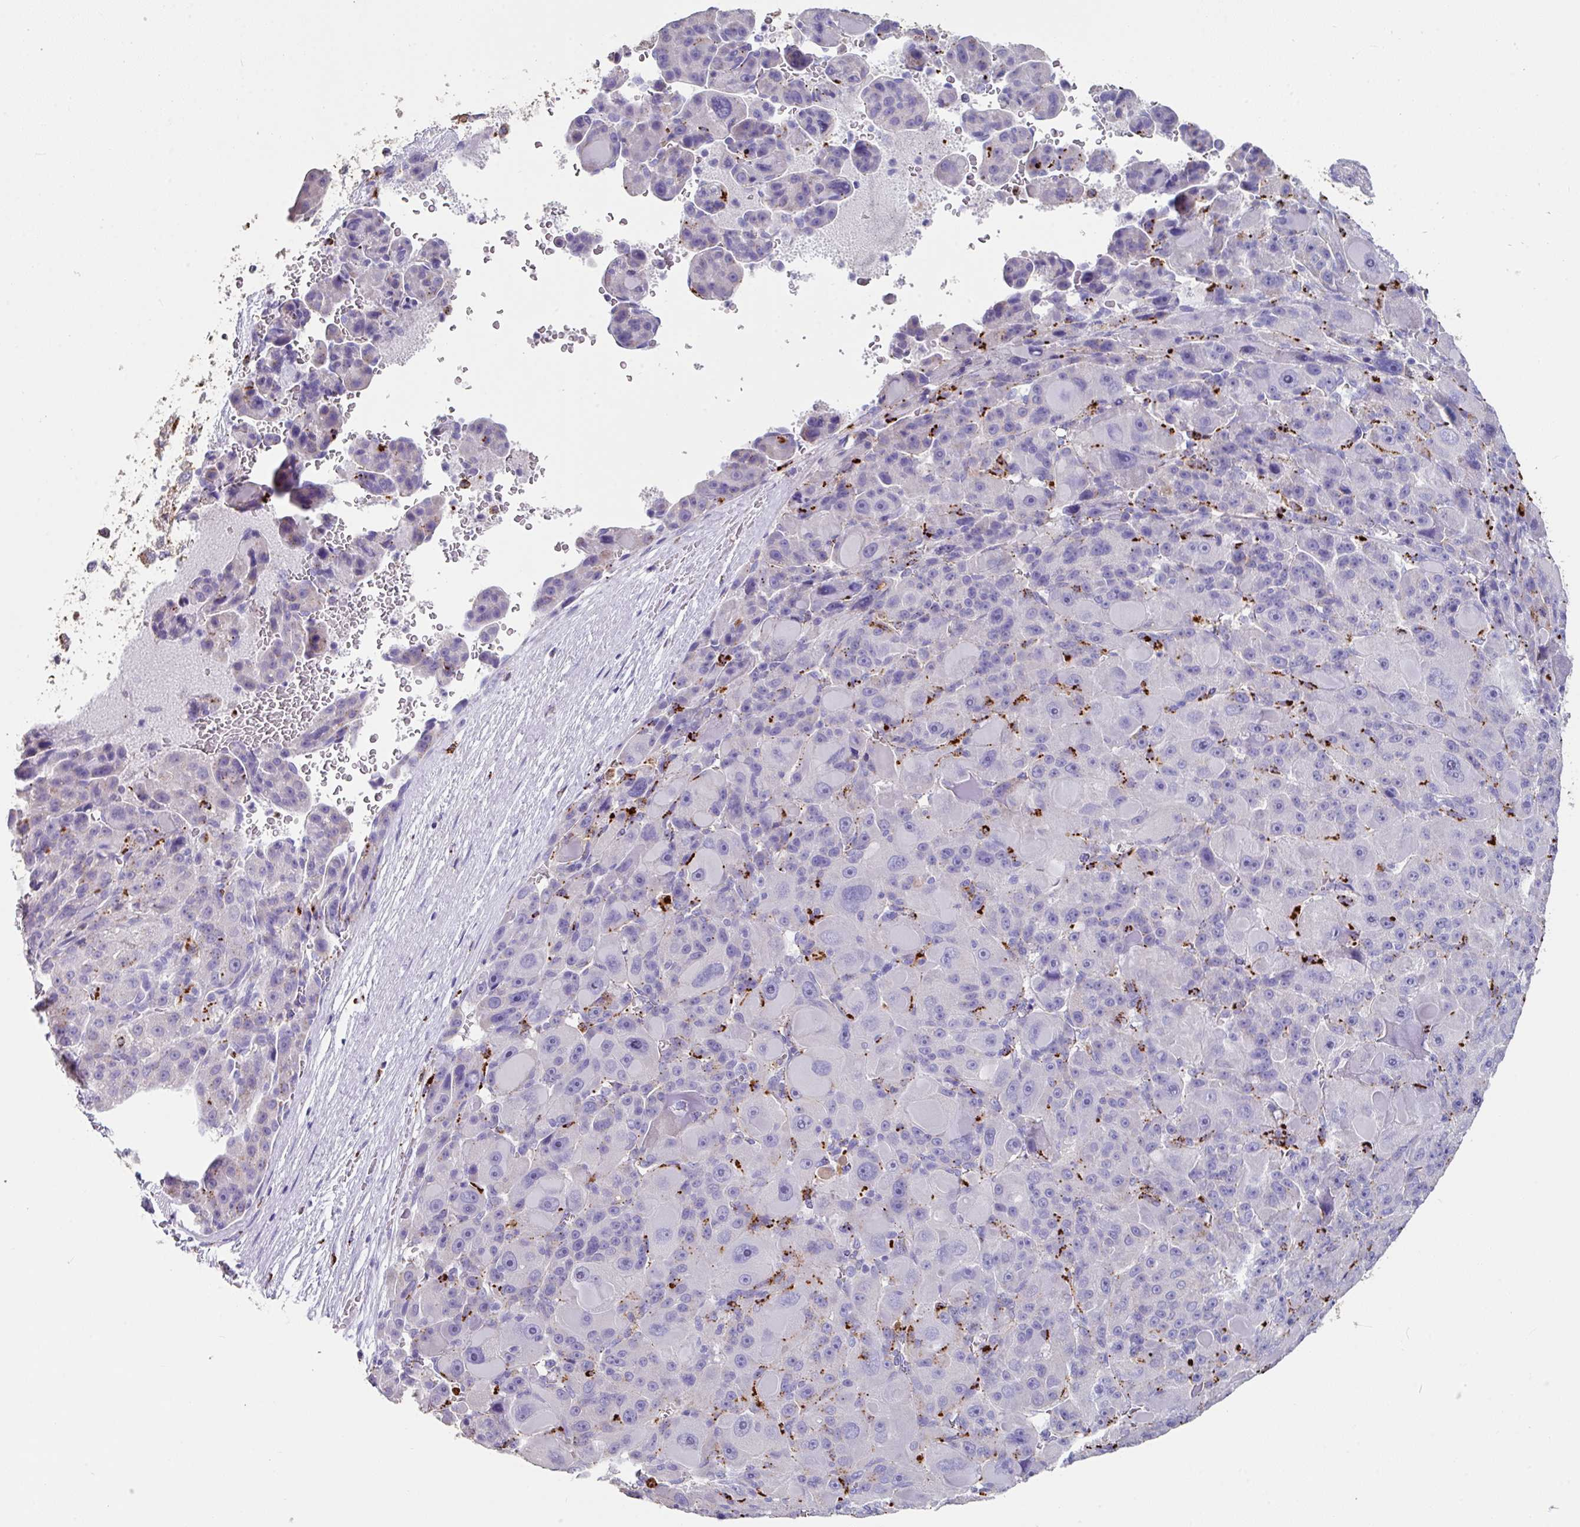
{"staining": {"intensity": "negative", "quantity": "none", "location": "none"}, "tissue": "liver cancer", "cell_type": "Tumor cells", "image_type": "cancer", "snomed": [{"axis": "morphology", "description": "Carcinoma, Hepatocellular, NOS"}, {"axis": "topography", "description": "Liver"}], "caption": "The immunohistochemistry photomicrograph has no significant expression in tumor cells of liver hepatocellular carcinoma tissue.", "gene": "CPVL", "patient": {"sex": "male", "age": 76}}